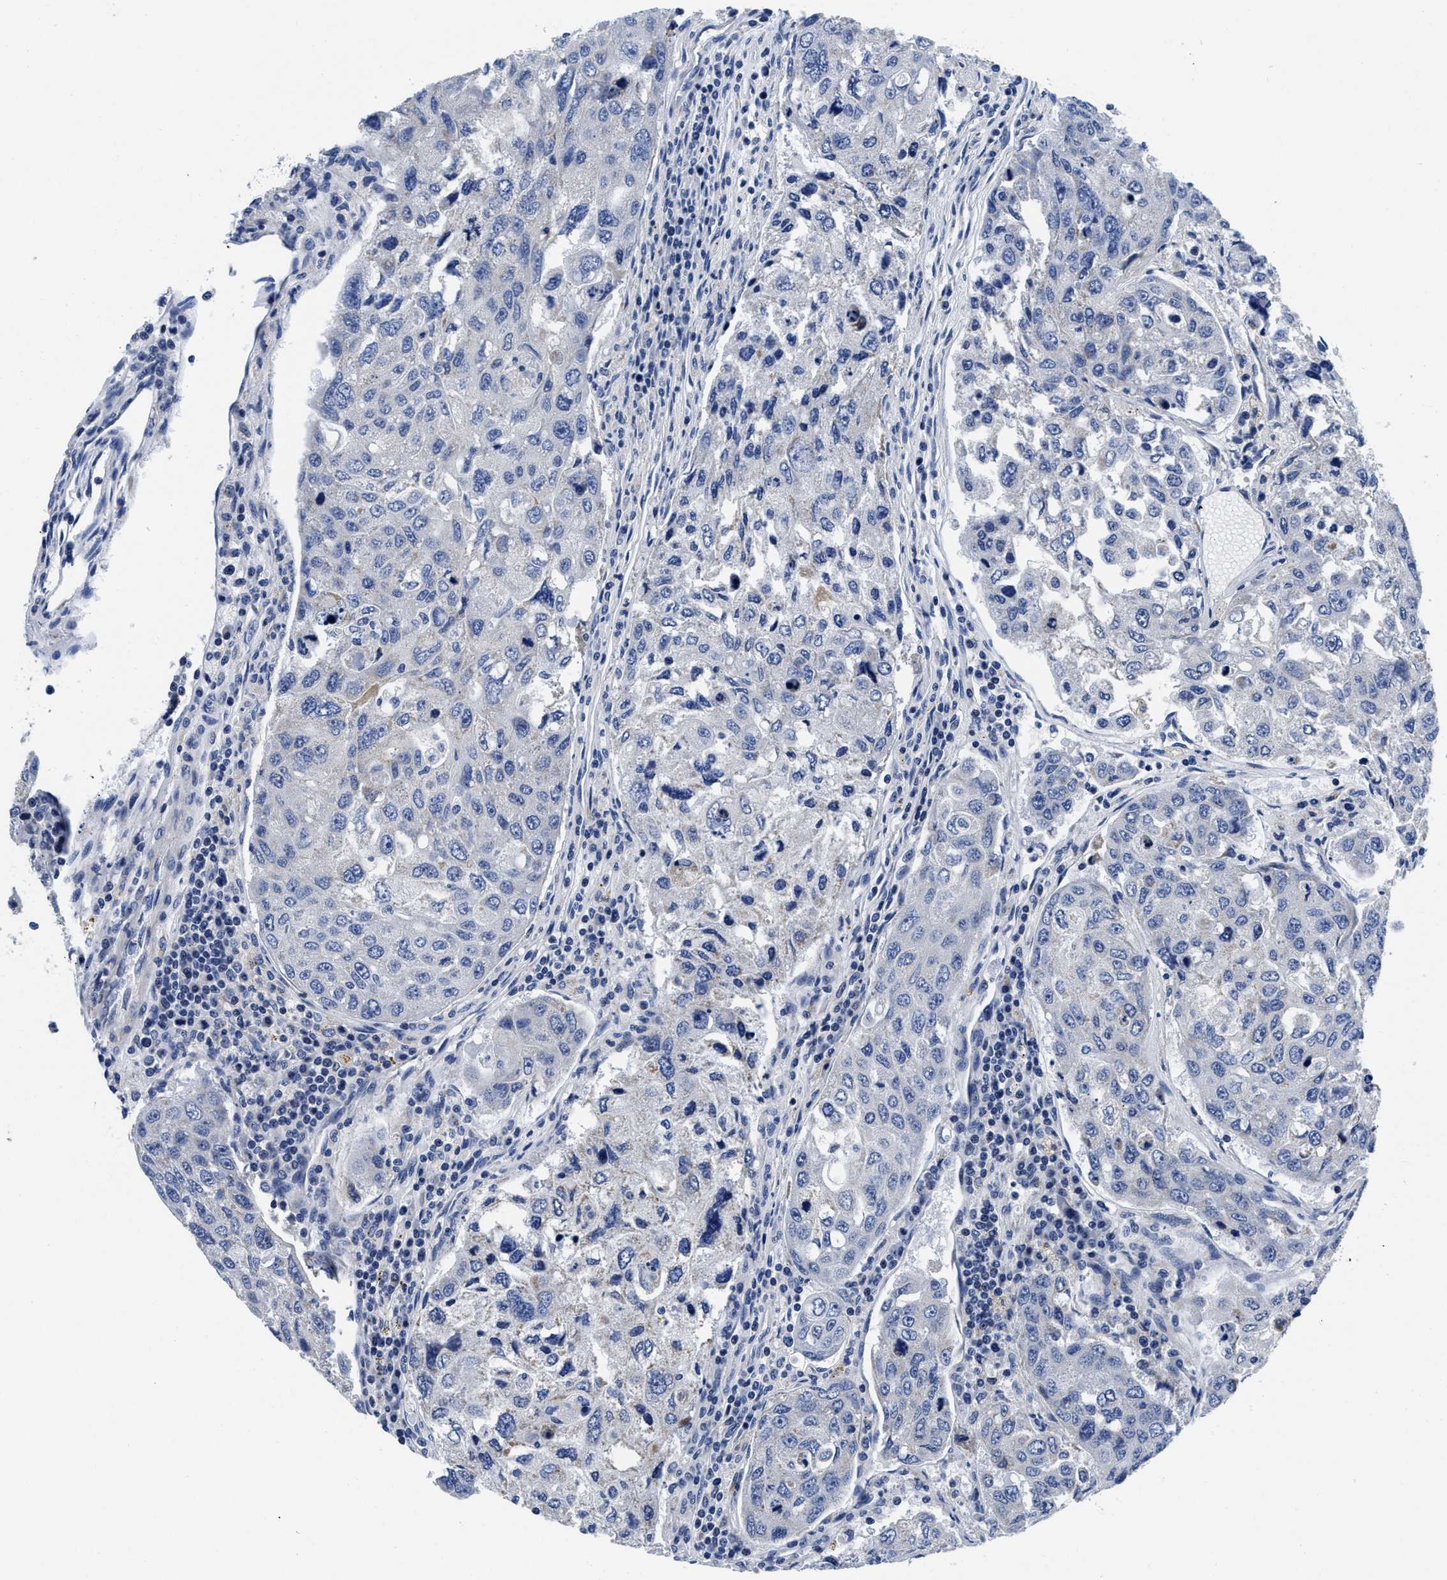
{"staining": {"intensity": "negative", "quantity": "none", "location": "none"}, "tissue": "urothelial cancer", "cell_type": "Tumor cells", "image_type": "cancer", "snomed": [{"axis": "morphology", "description": "Urothelial carcinoma, High grade"}, {"axis": "topography", "description": "Lymph node"}, {"axis": "topography", "description": "Urinary bladder"}], "caption": "Tumor cells show no significant protein positivity in urothelial carcinoma (high-grade).", "gene": "SLC35F1", "patient": {"sex": "male", "age": 51}}